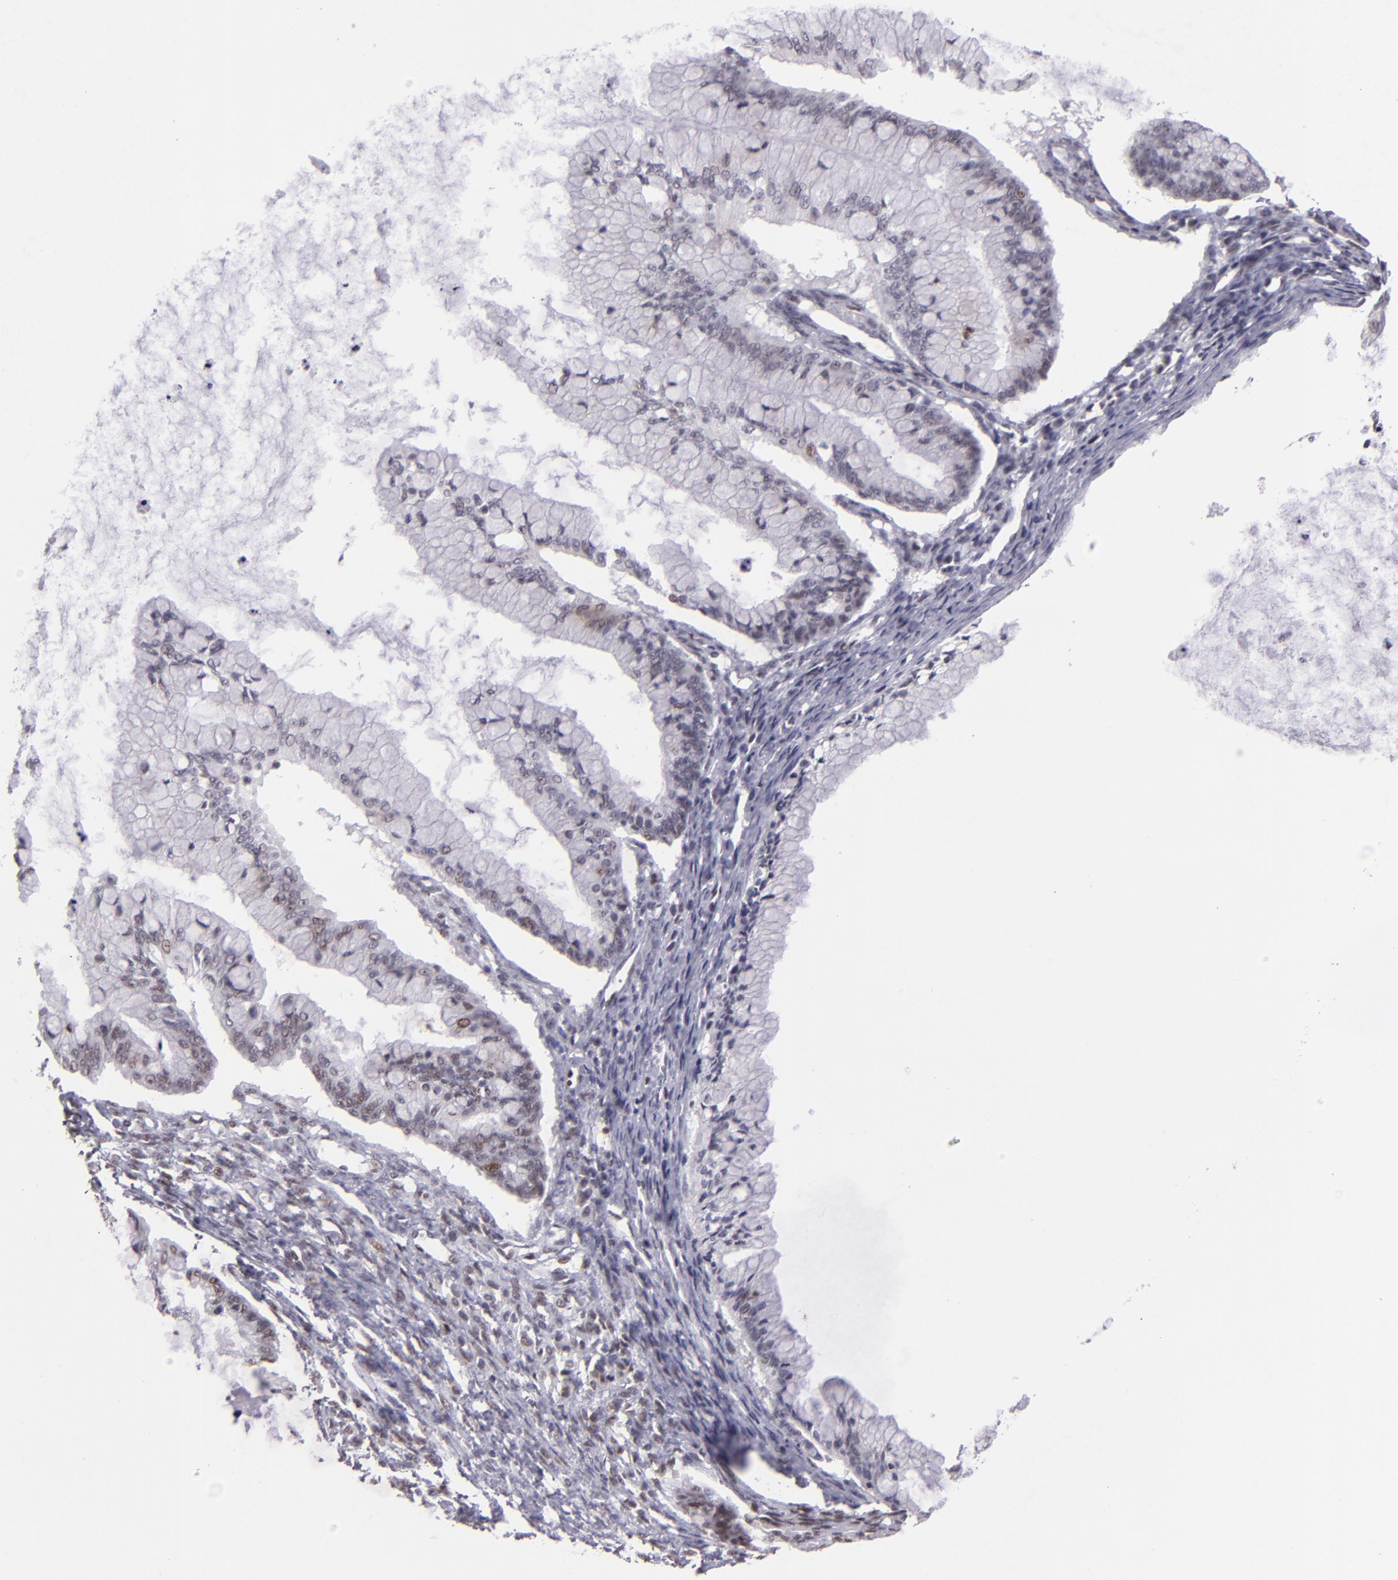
{"staining": {"intensity": "weak", "quantity": "<25%", "location": "nuclear"}, "tissue": "ovarian cancer", "cell_type": "Tumor cells", "image_type": "cancer", "snomed": [{"axis": "morphology", "description": "Cystadenocarcinoma, mucinous, NOS"}, {"axis": "topography", "description": "Ovary"}], "caption": "An image of human ovarian mucinous cystadenocarcinoma is negative for staining in tumor cells.", "gene": "BRD8", "patient": {"sex": "female", "age": 57}}